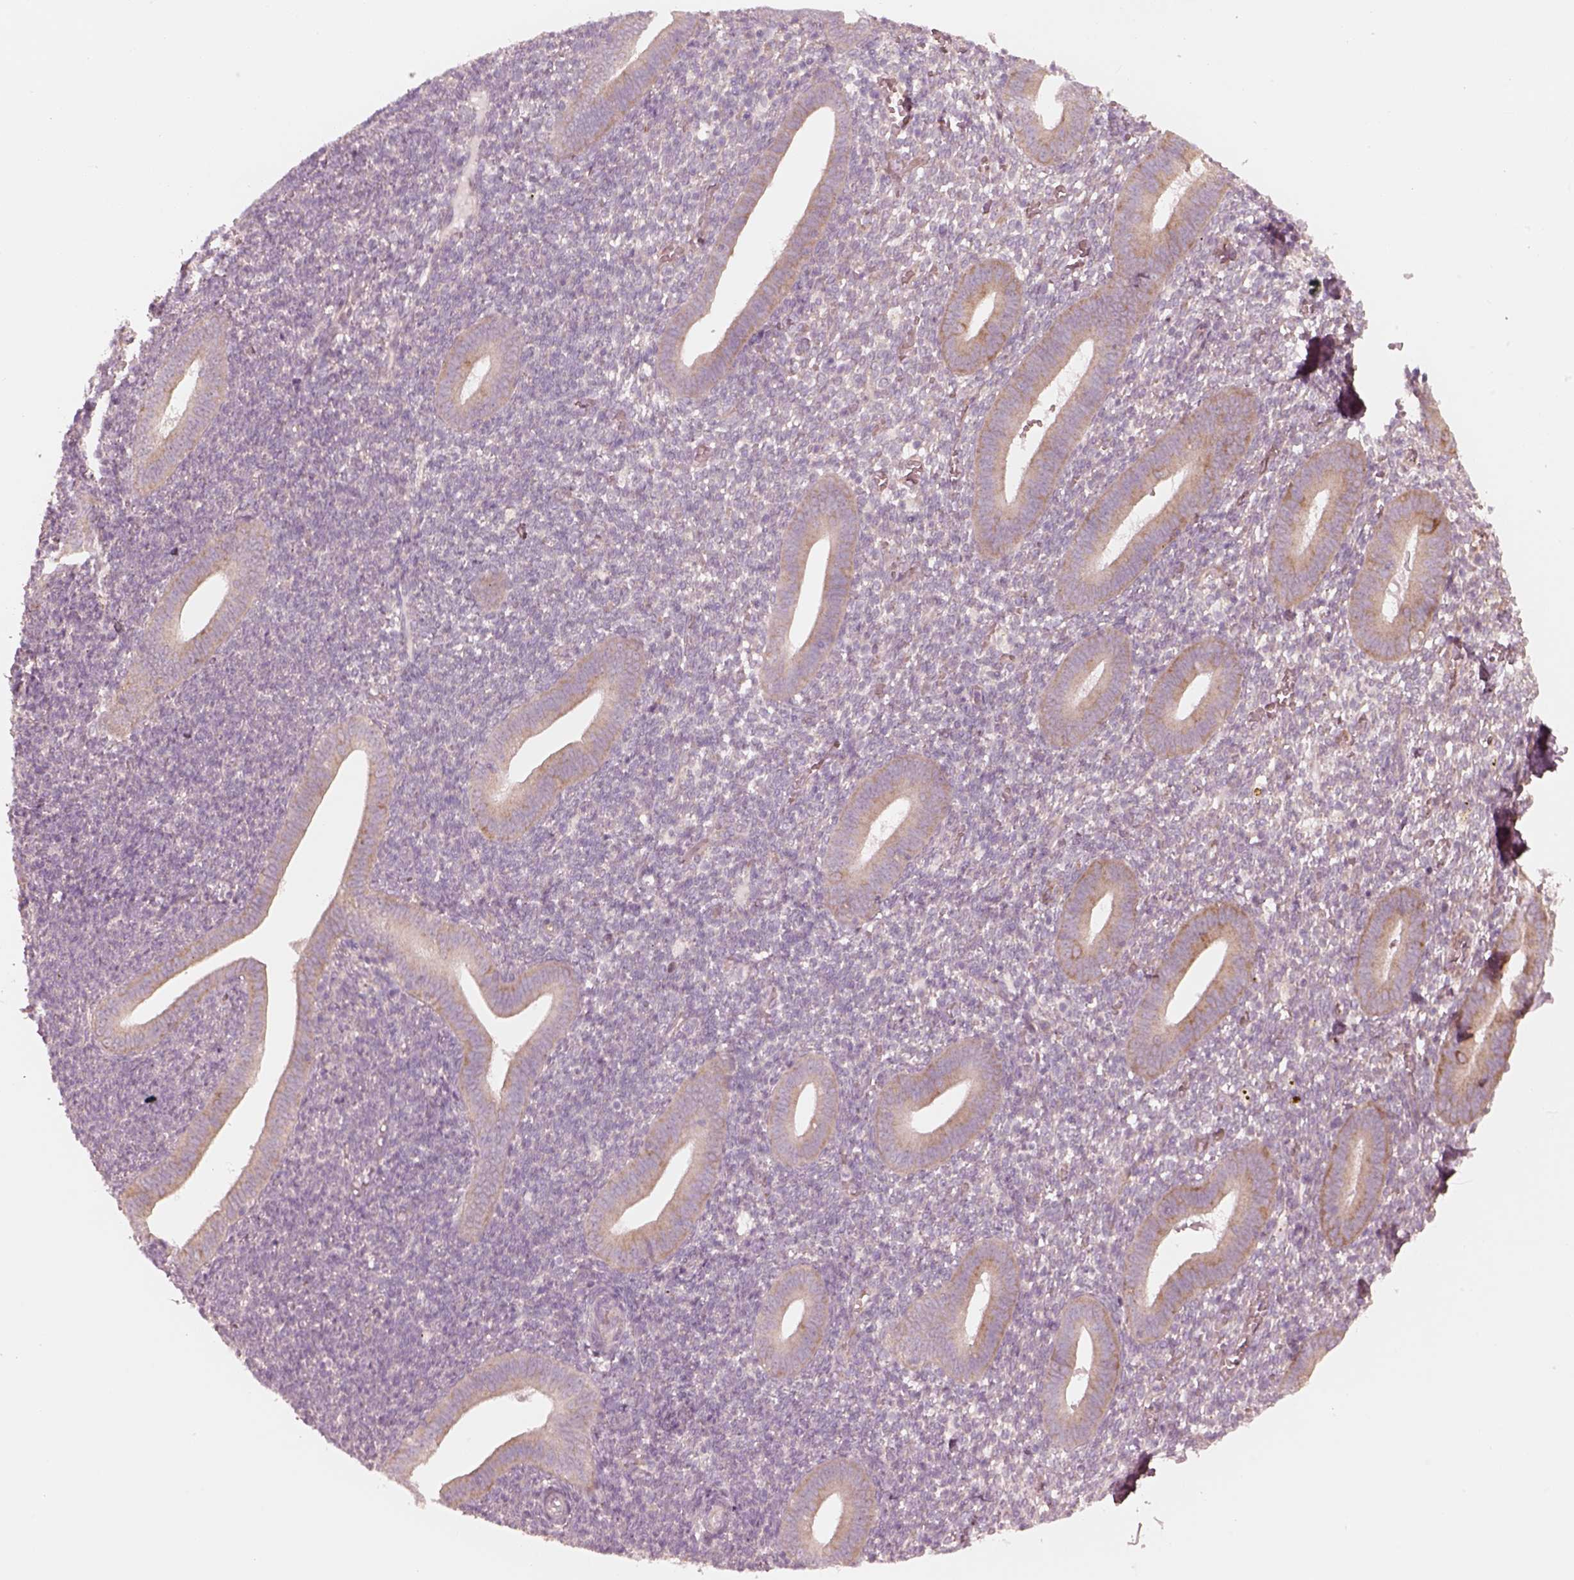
{"staining": {"intensity": "negative", "quantity": "none", "location": "none"}, "tissue": "endometrium", "cell_type": "Cells in endometrial stroma", "image_type": "normal", "snomed": [{"axis": "morphology", "description": "Normal tissue, NOS"}, {"axis": "topography", "description": "Endometrium"}], "caption": "This histopathology image is of unremarkable endometrium stained with immunohistochemistry (IHC) to label a protein in brown with the nuclei are counter-stained blue. There is no positivity in cells in endometrial stroma.", "gene": "RAB3C", "patient": {"sex": "female", "age": 25}}